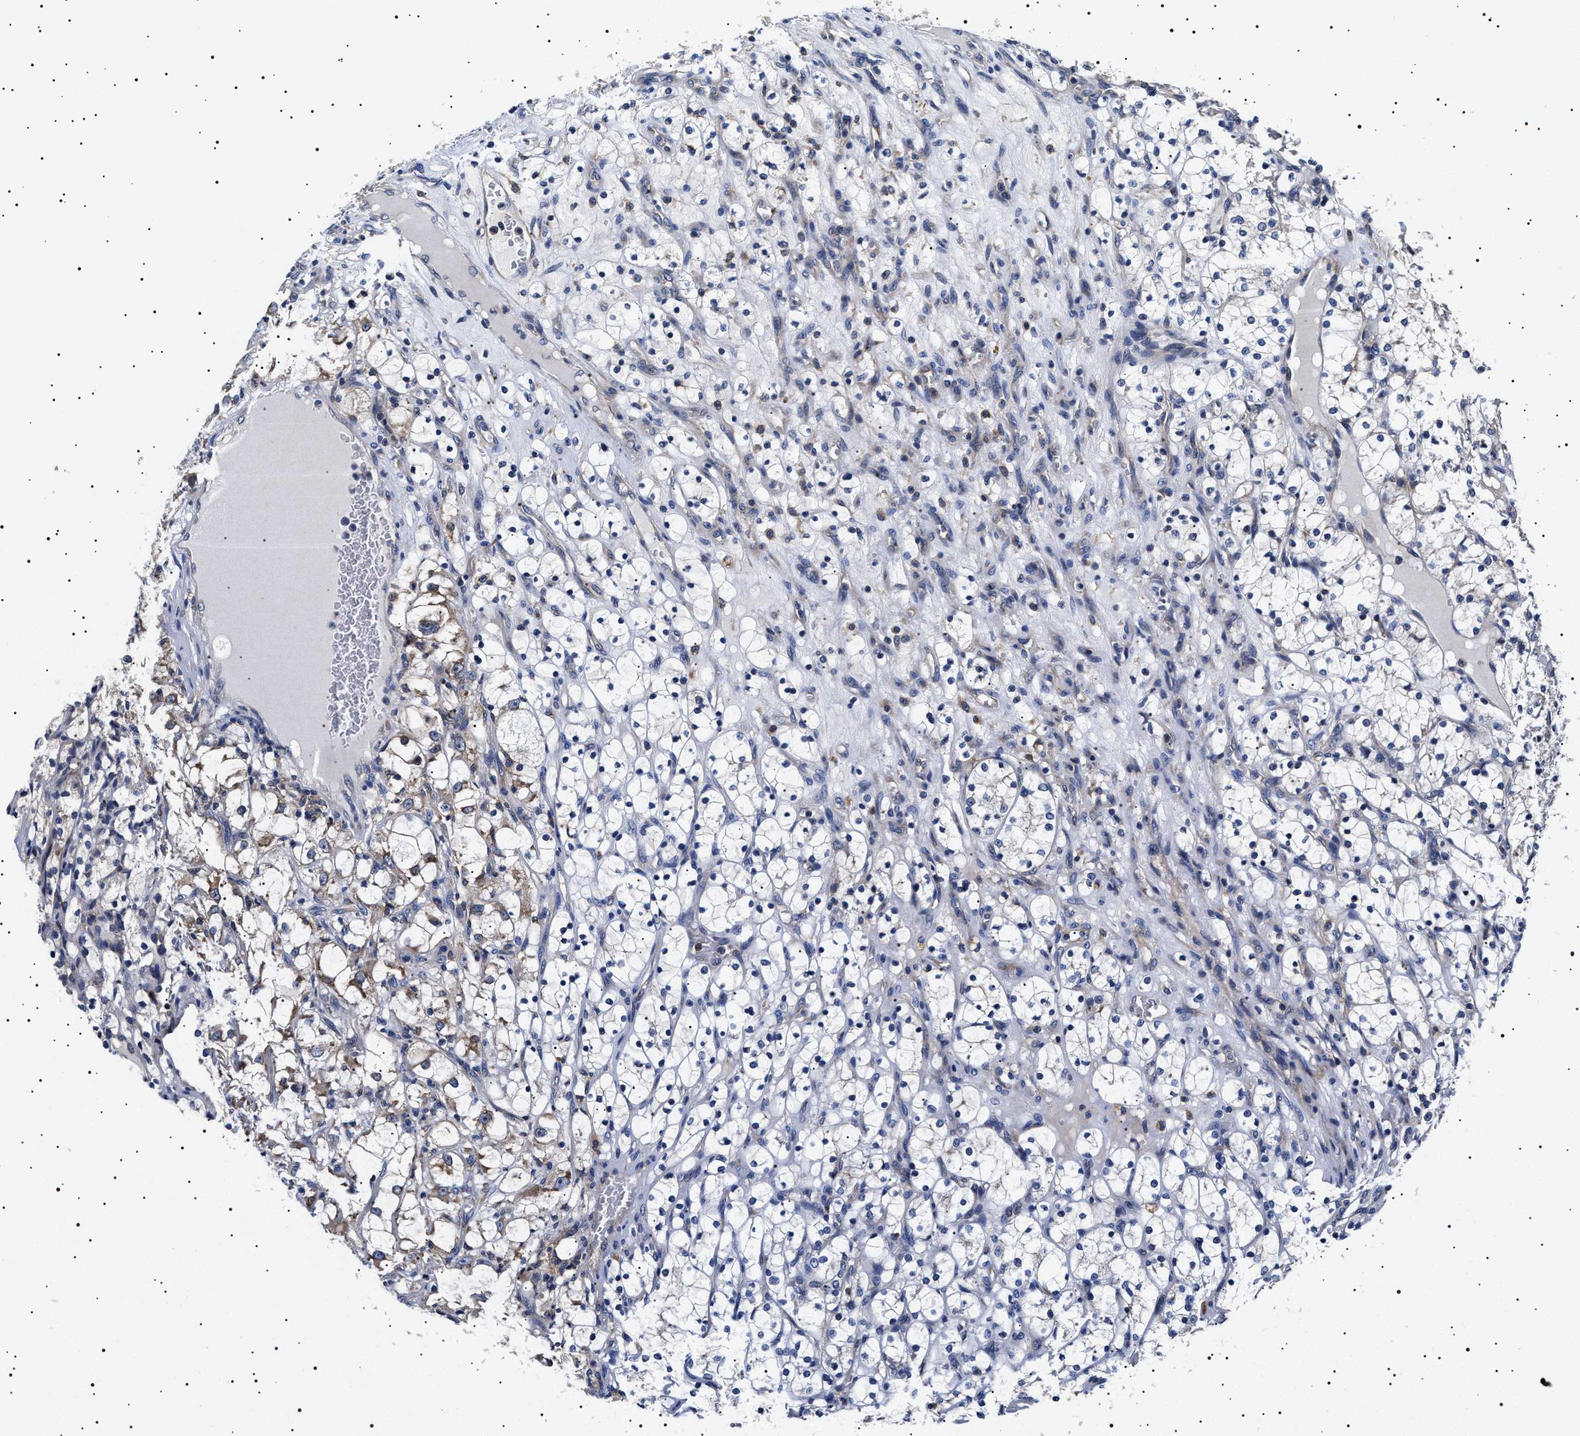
{"staining": {"intensity": "negative", "quantity": "none", "location": "none"}, "tissue": "renal cancer", "cell_type": "Tumor cells", "image_type": "cancer", "snomed": [{"axis": "morphology", "description": "Adenocarcinoma, NOS"}, {"axis": "topography", "description": "Kidney"}], "caption": "Micrograph shows no protein expression in tumor cells of renal adenocarcinoma tissue.", "gene": "SLC4A7", "patient": {"sex": "female", "age": 69}}